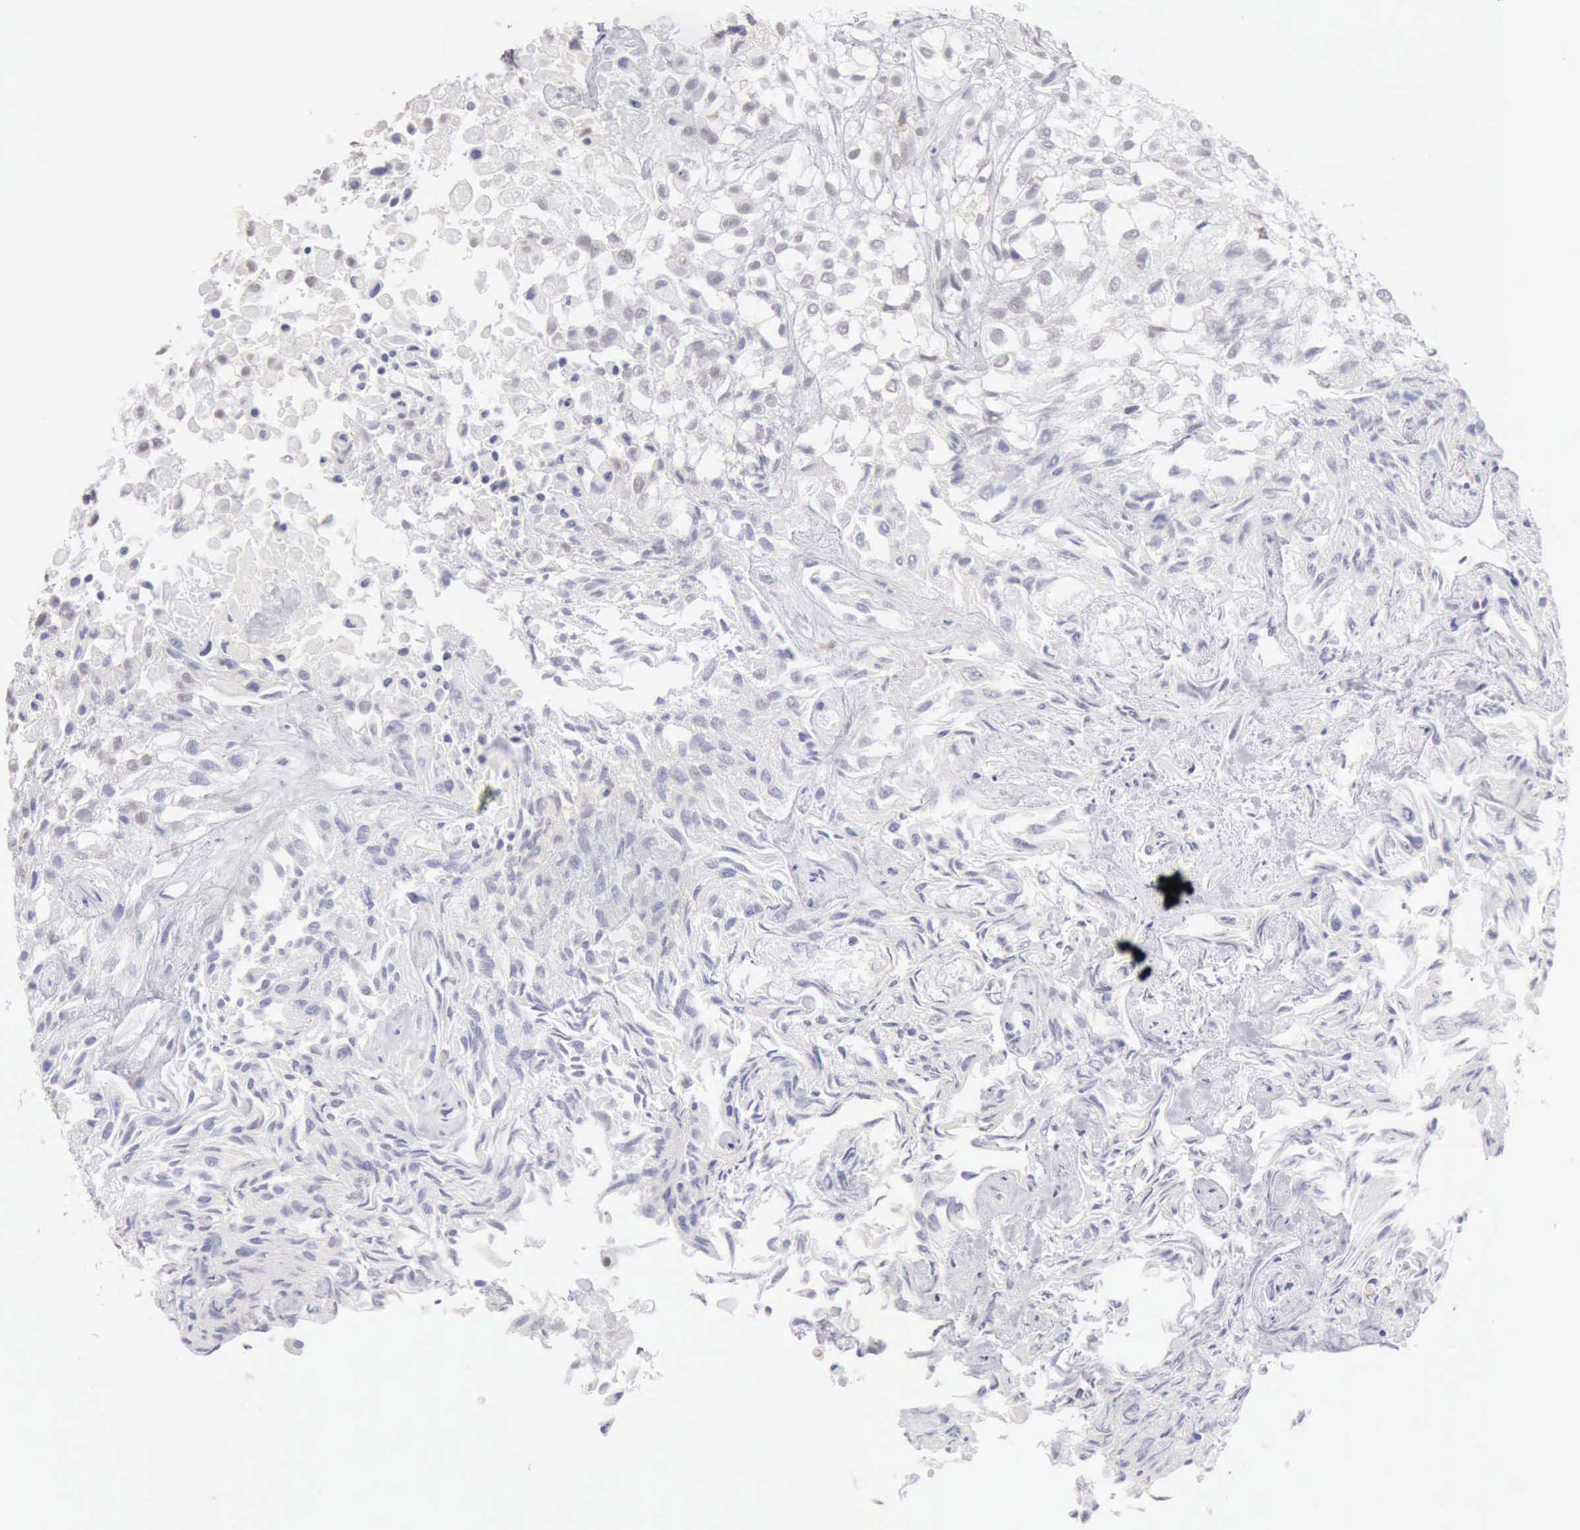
{"staining": {"intensity": "negative", "quantity": "none", "location": "none"}, "tissue": "urothelial cancer", "cell_type": "Tumor cells", "image_type": "cancer", "snomed": [{"axis": "morphology", "description": "Urothelial carcinoma, High grade"}, {"axis": "topography", "description": "Urinary bladder"}], "caption": "Immunohistochemistry (IHC) image of neoplastic tissue: human urothelial cancer stained with DAB (3,3'-diaminobenzidine) demonstrates no significant protein positivity in tumor cells.", "gene": "RNASE1", "patient": {"sex": "male", "age": 56}}